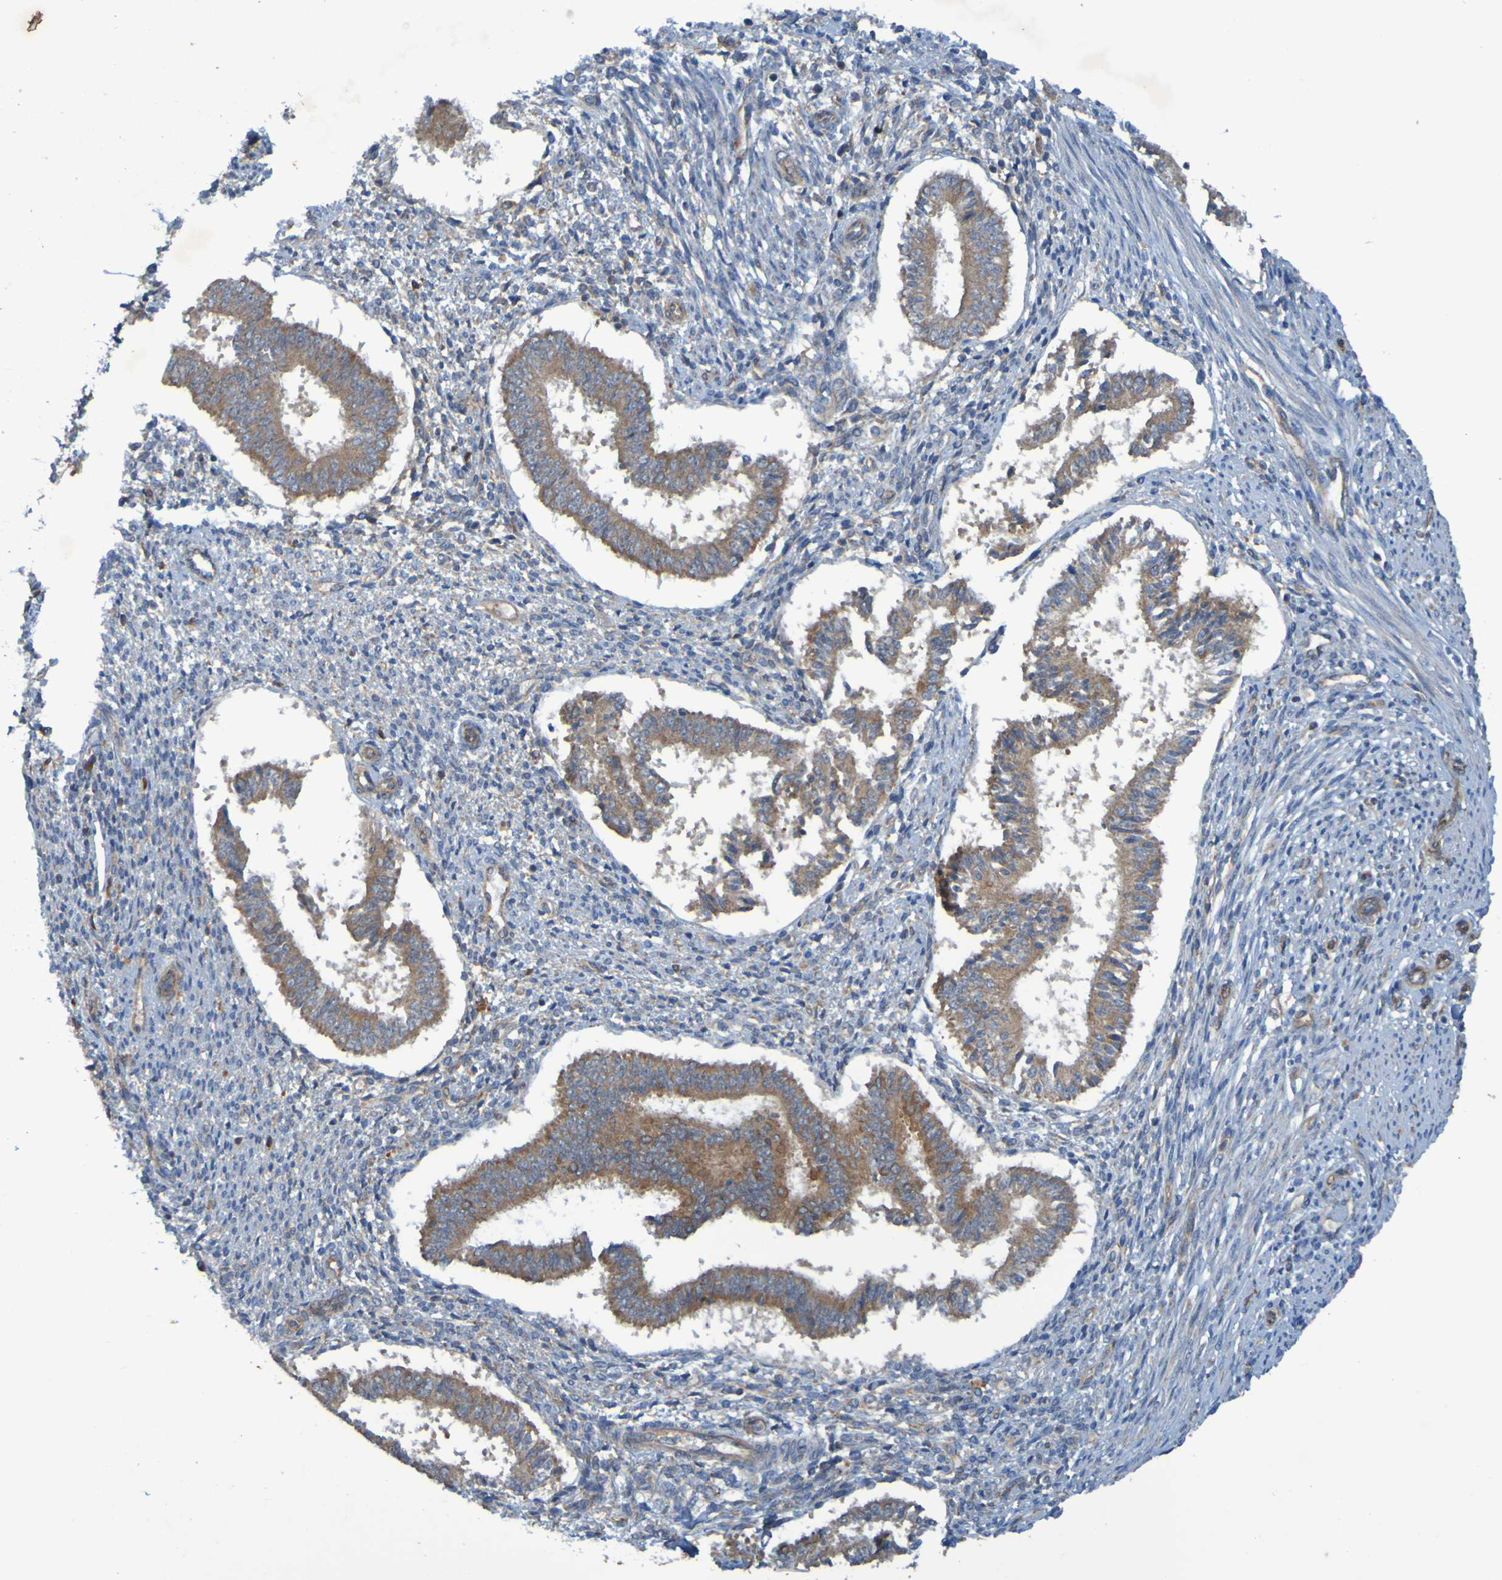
{"staining": {"intensity": "negative", "quantity": "none", "location": "none"}, "tissue": "endometrium", "cell_type": "Cells in endometrial stroma", "image_type": "normal", "snomed": [{"axis": "morphology", "description": "Normal tissue, NOS"}, {"axis": "topography", "description": "Endometrium"}], "caption": "Immunohistochemistry photomicrograph of normal endometrium: endometrium stained with DAB reveals no significant protein positivity in cells in endometrial stroma. The staining is performed using DAB (3,3'-diaminobenzidine) brown chromogen with nuclei counter-stained in using hematoxylin.", "gene": "DNAJC4", "patient": {"sex": "female", "age": 35}}